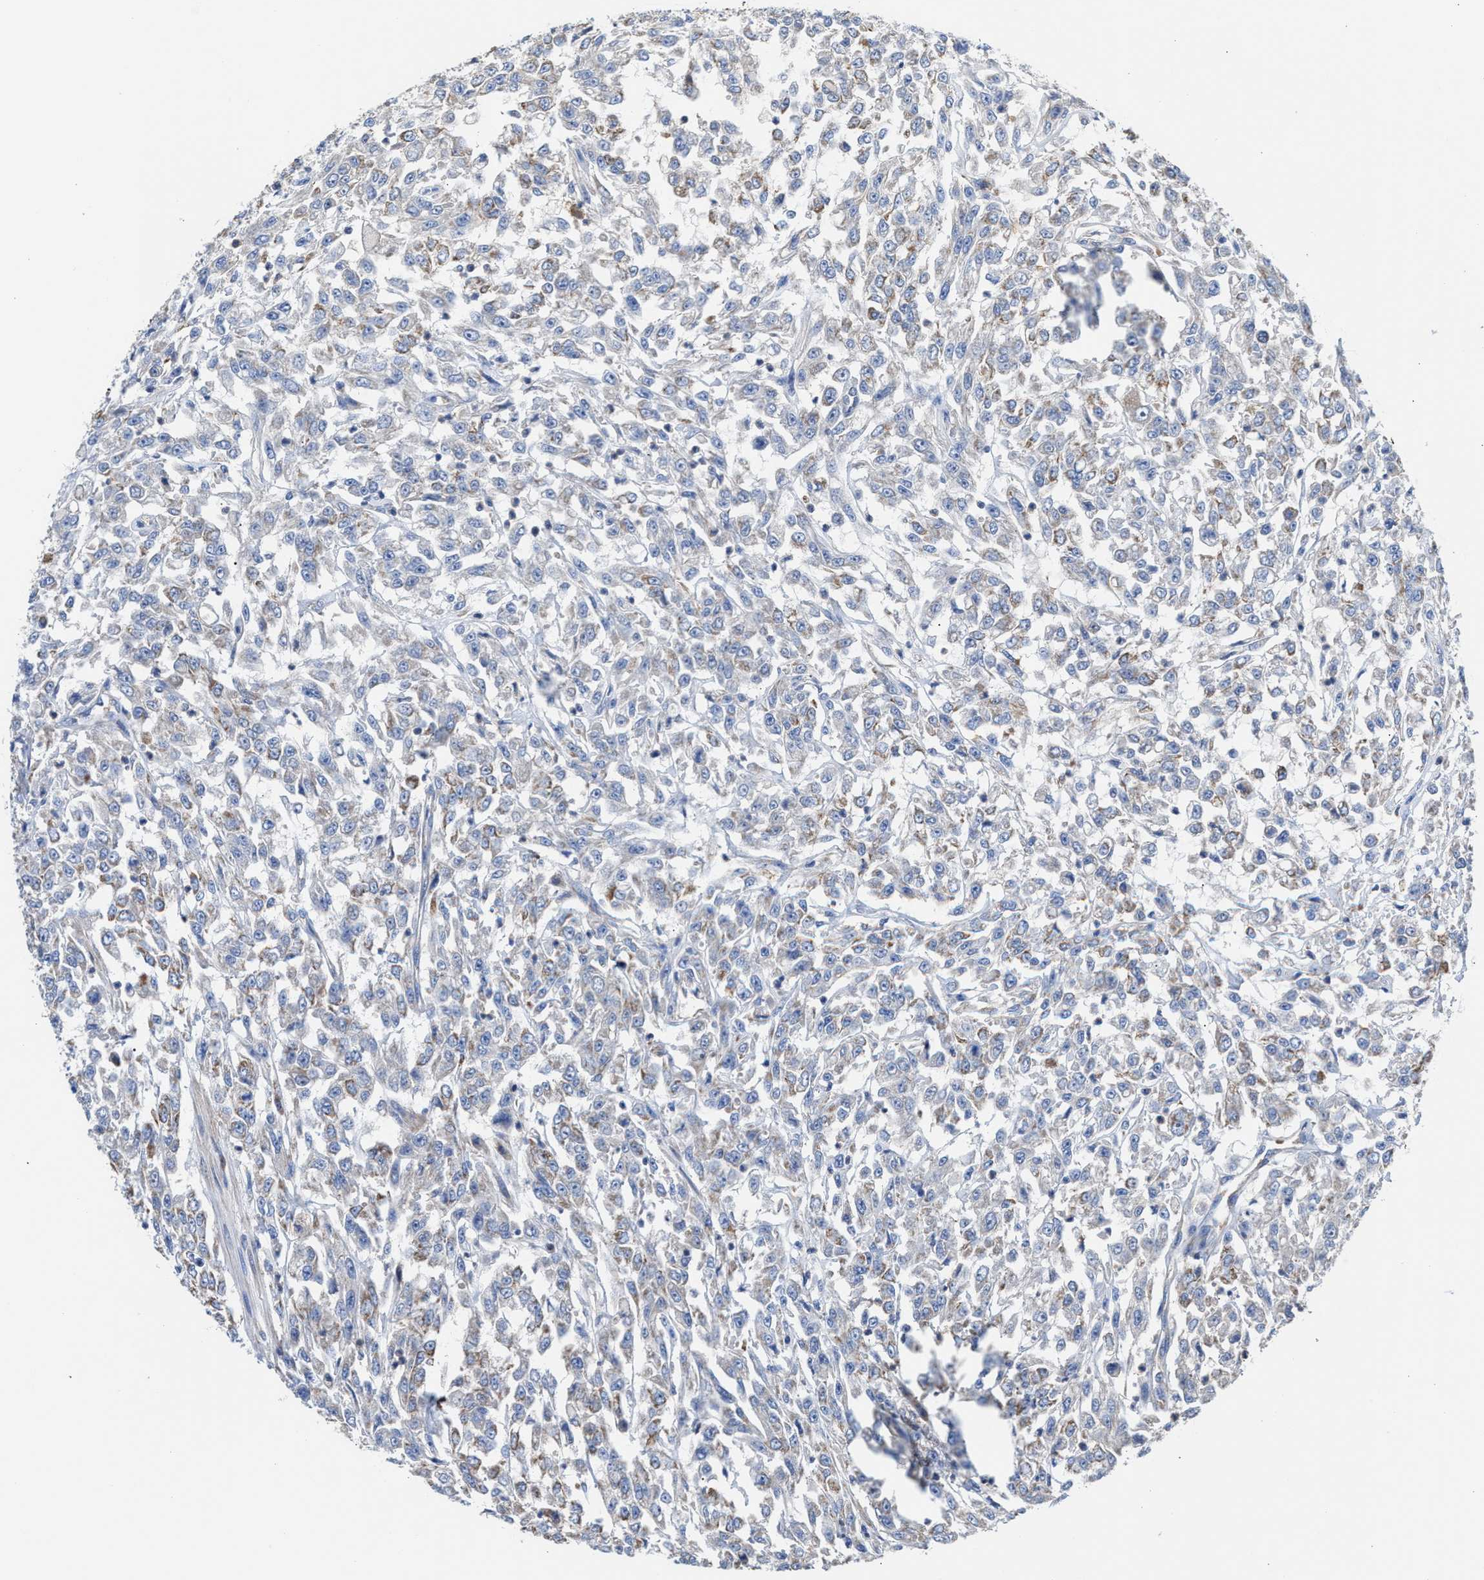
{"staining": {"intensity": "moderate", "quantity": "<25%", "location": "cytoplasmic/membranous"}, "tissue": "urothelial cancer", "cell_type": "Tumor cells", "image_type": "cancer", "snomed": [{"axis": "morphology", "description": "Urothelial carcinoma, High grade"}, {"axis": "topography", "description": "Urinary bladder"}], "caption": "Urothelial carcinoma (high-grade) tissue displays moderate cytoplasmic/membranous expression in approximately <25% of tumor cells, visualized by immunohistochemistry.", "gene": "MECR", "patient": {"sex": "male", "age": 46}}